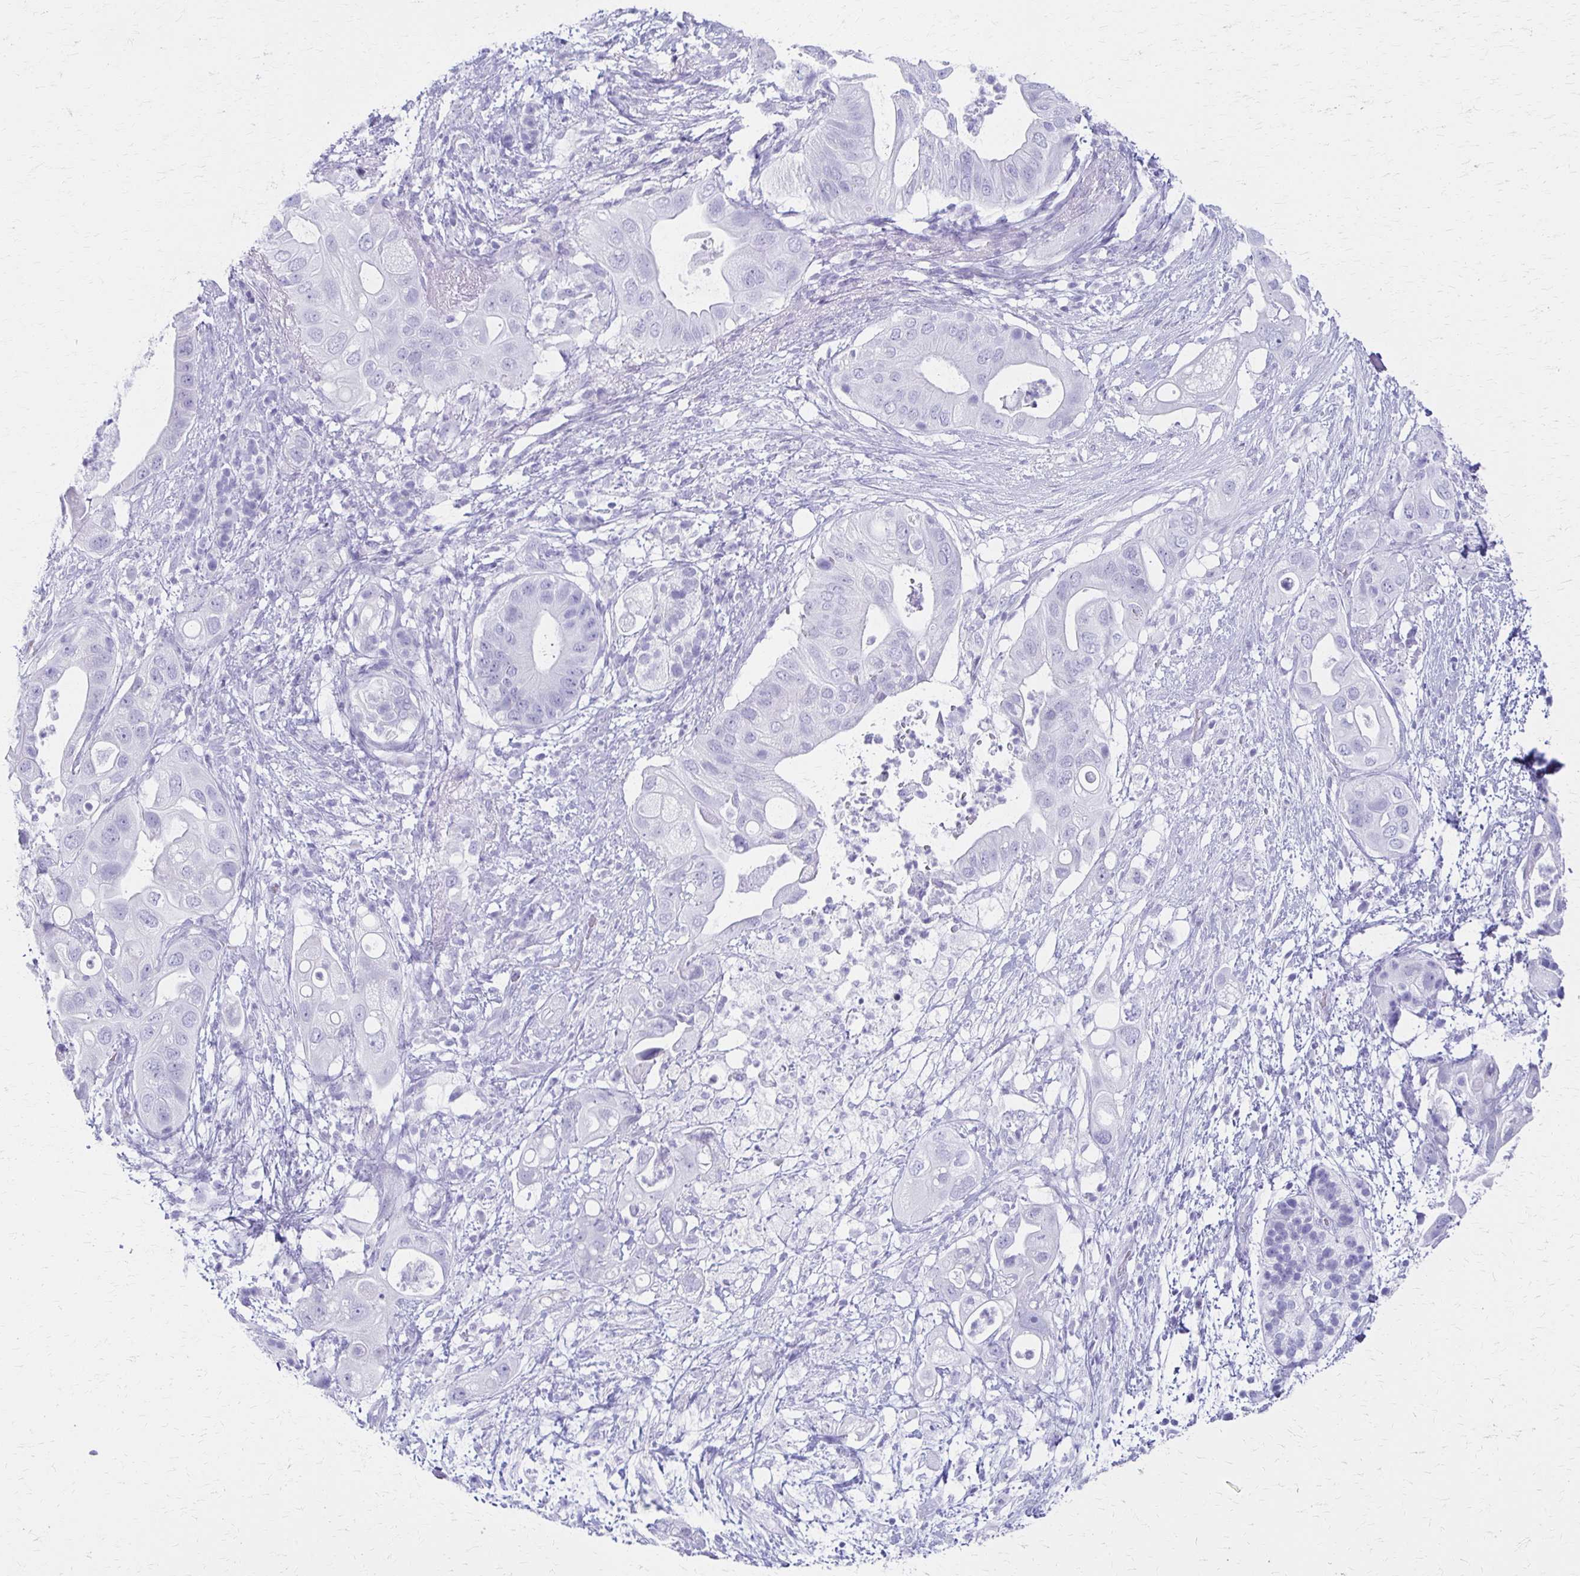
{"staining": {"intensity": "negative", "quantity": "none", "location": "none"}, "tissue": "pancreatic cancer", "cell_type": "Tumor cells", "image_type": "cancer", "snomed": [{"axis": "morphology", "description": "Adenocarcinoma, NOS"}, {"axis": "topography", "description": "Pancreas"}], "caption": "Adenocarcinoma (pancreatic) was stained to show a protein in brown. There is no significant staining in tumor cells.", "gene": "IVL", "patient": {"sex": "female", "age": 72}}